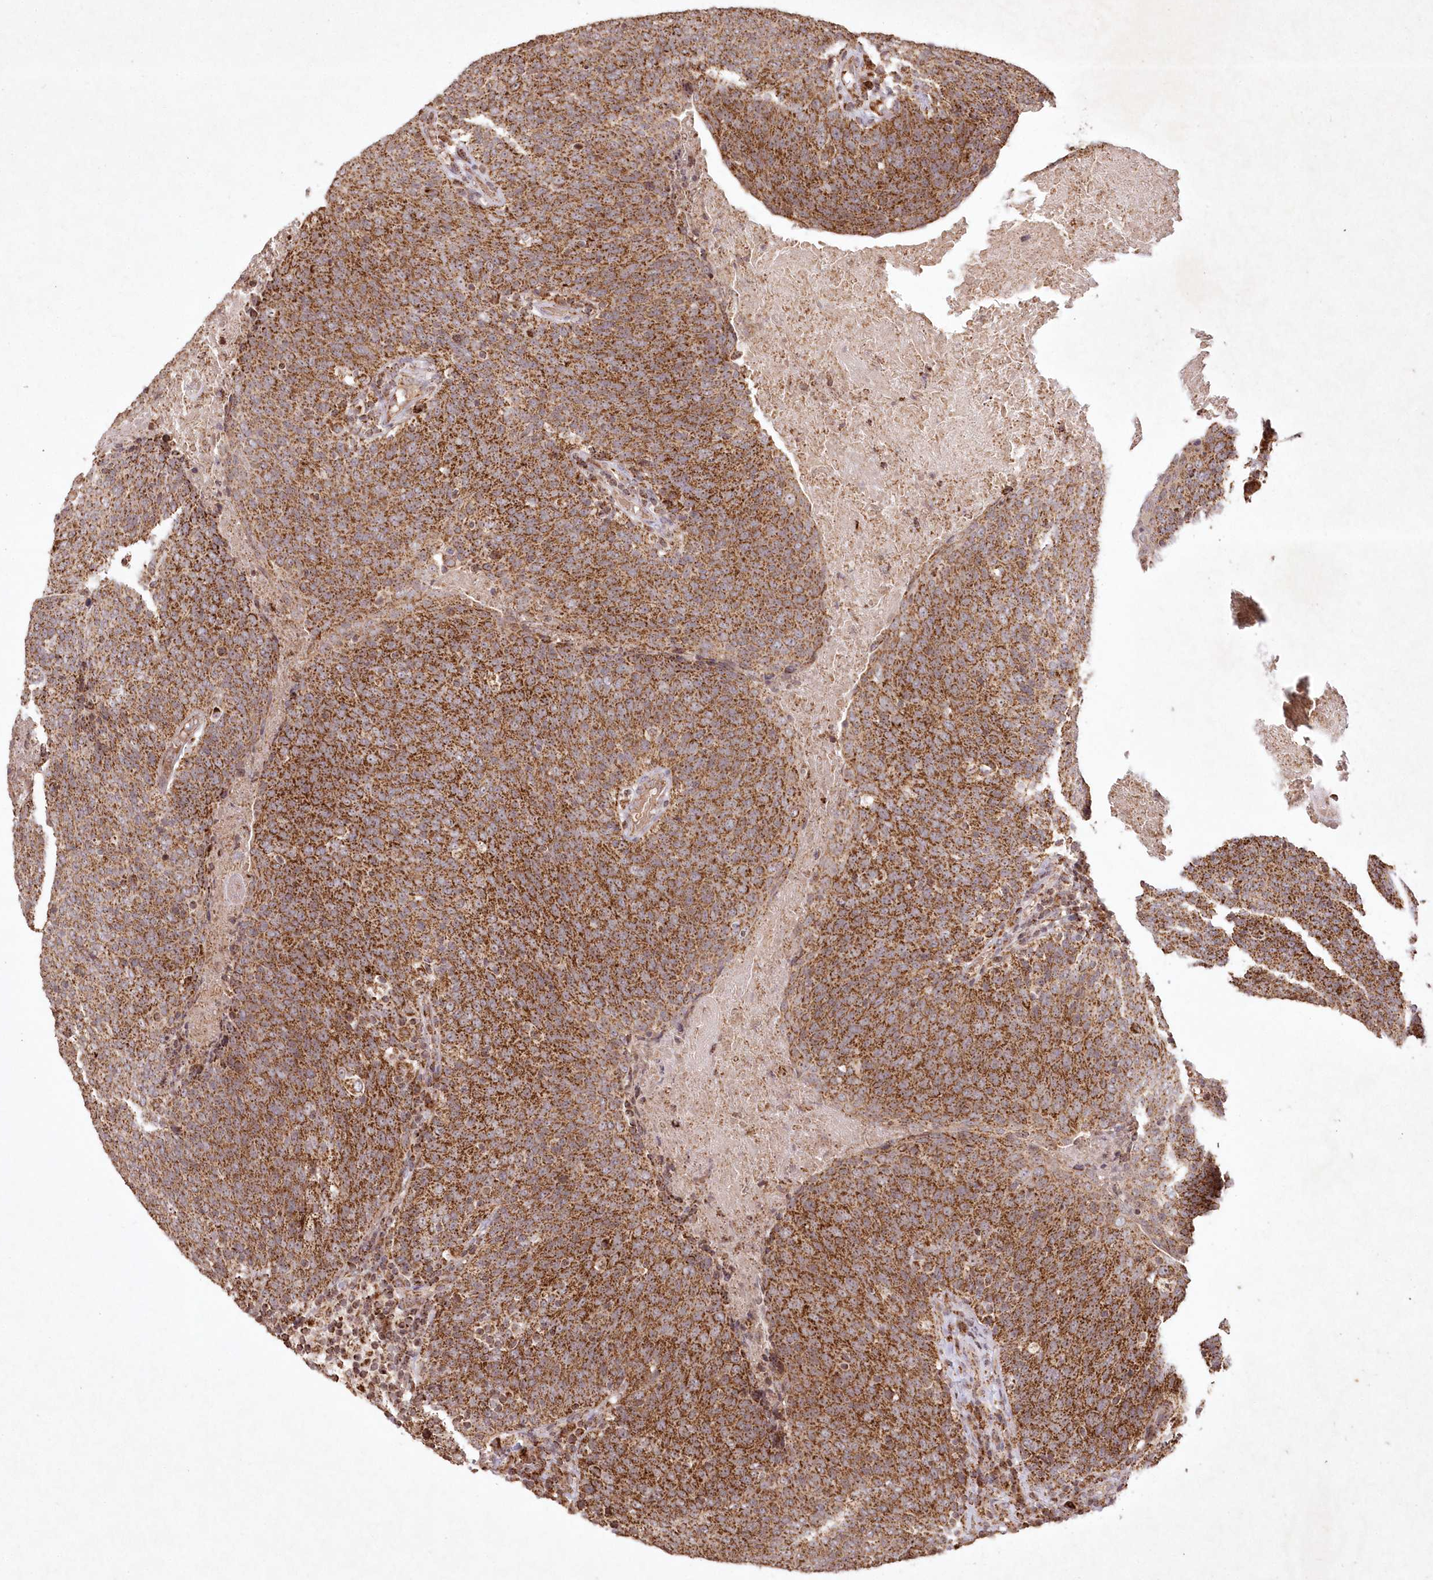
{"staining": {"intensity": "strong", "quantity": ">75%", "location": "cytoplasmic/membranous"}, "tissue": "head and neck cancer", "cell_type": "Tumor cells", "image_type": "cancer", "snomed": [{"axis": "morphology", "description": "Squamous cell carcinoma, NOS"}, {"axis": "morphology", "description": "Squamous cell carcinoma, metastatic, NOS"}, {"axis": "topography", "description": "Lymph node"}, {"axis": "topography", "description": "Head-Neck"}], "caption": "IHC image of metastatic squamous cell carcinoma (head and neck) stained for a protein (brown), which reveals high levels of strong cytoplasmic/membranous expression in about >75% of tumor cells.", "gene": "LRPPRC", "patient": {"sex": "male", "age": 62}}